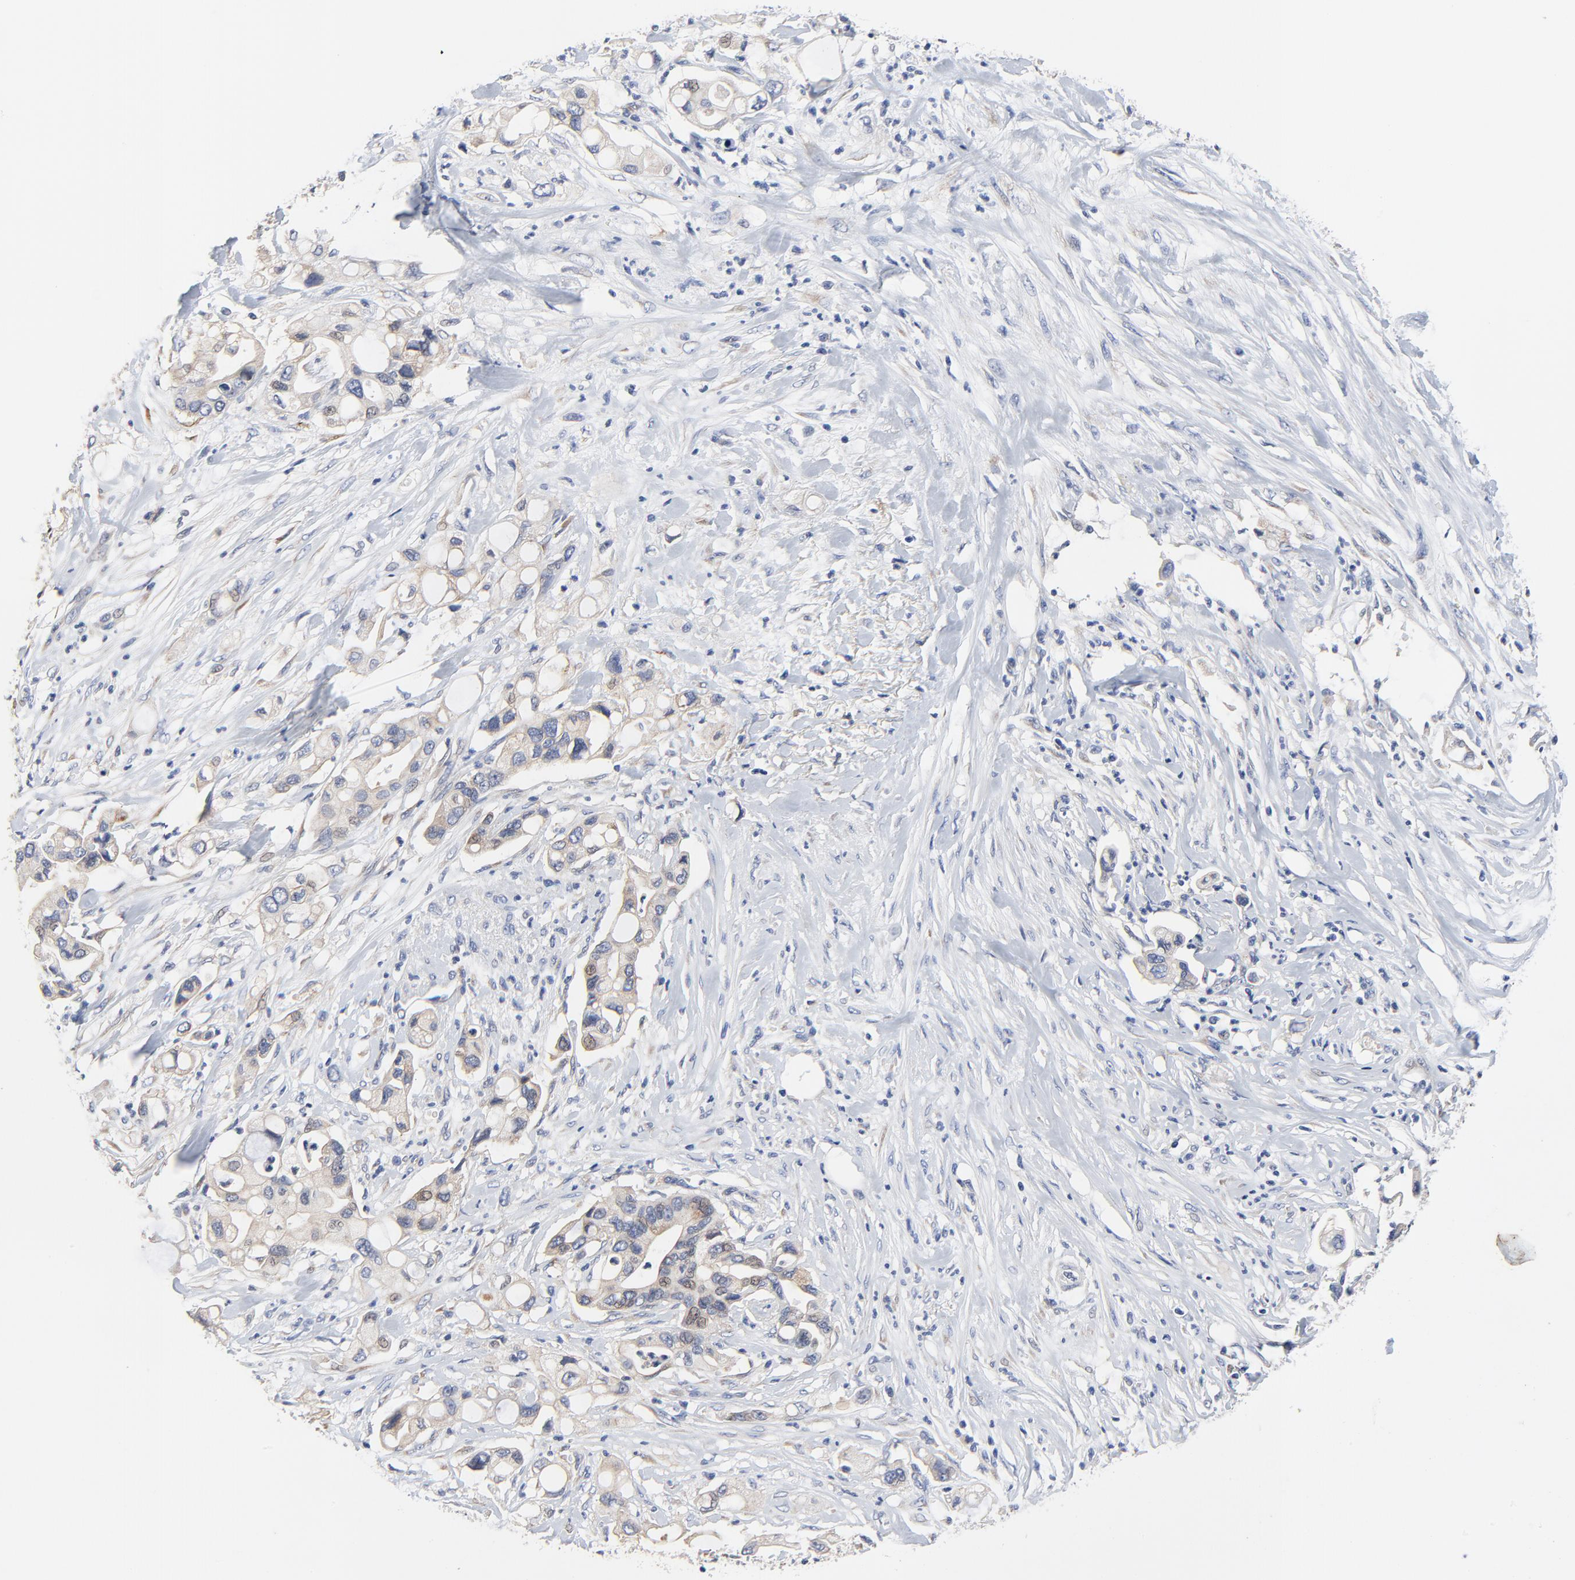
{"staining": {"intensity": "moderate", "quantity": "25%-75%", "location": "cytoplasmic/membranous"}, "tissue": "pancreatic cancer", "cell_type": "Tumor cells", "image_type": "cancer", "snomed": [{"axis": "morphology", "description": "Adenocarcinoma, NOS"}, {"axis": "topography", "description": "Pancreas"}], "caption": "This micrograph displays immunohistochemistry (IHC) staining of human pancreatic adenocarcinoma, with medium moderate cytoplasmic/membranous staining in approximately 25%-75% of tumor cells.", "gene": "VAV2", "patient": {"sex": "male", "age": 70}}